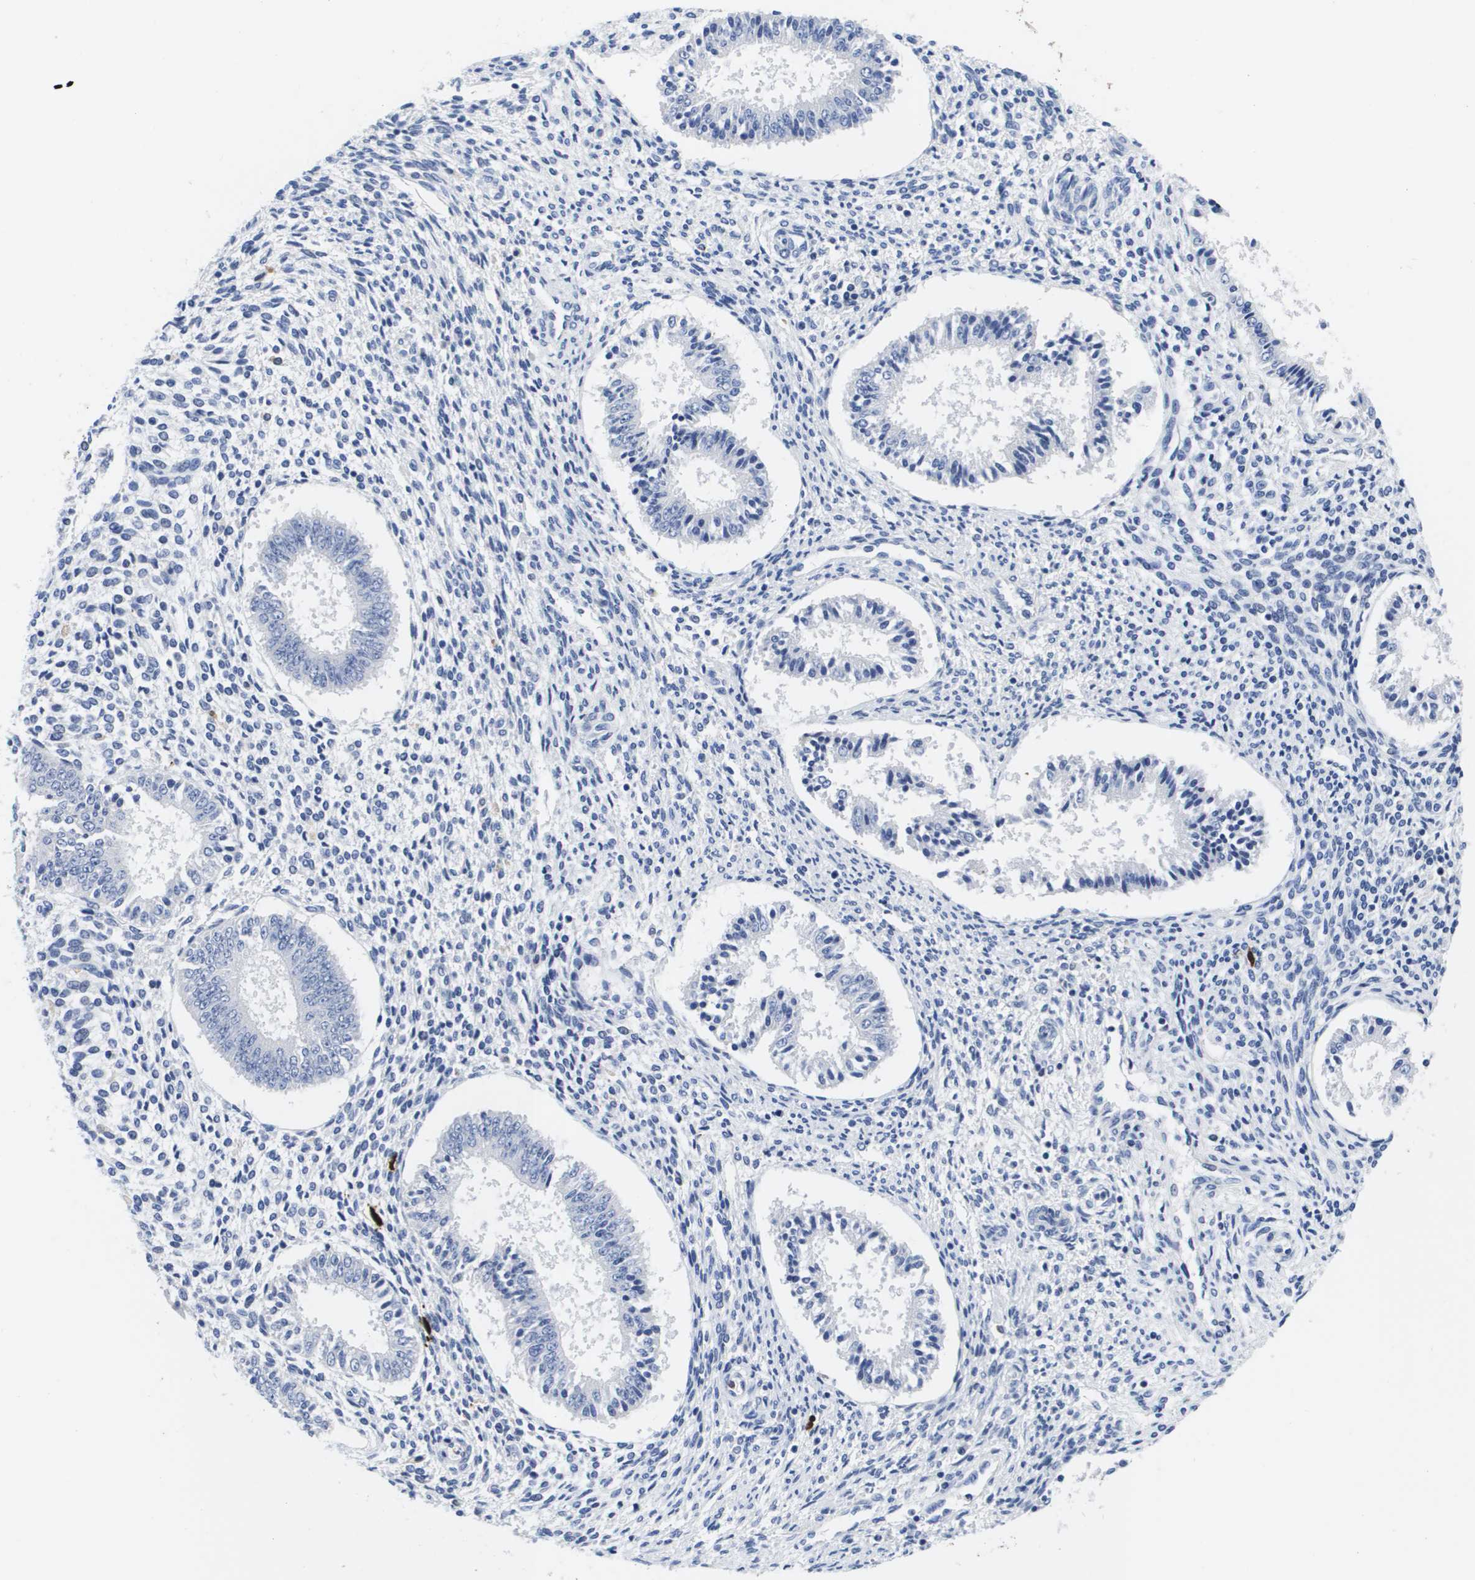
{"staining": {"intensity": "negative", "quantity": "none", "location": "none"}, "tissue": "endometrium", "cell_type": "Cells in endometrial stroma", "image_type": "normal", "snomed": [{"axis": "morphology", "description": "Normal tissue, NOS"}, {"axis": "topography", "description": "Endometrium"}], "caption": "Endometrium stained for a protein using IHC displays no positivity cells in endometrial stroma.", "gene": "HMOX1", "patient": {"sex": "female", "age": 35}}